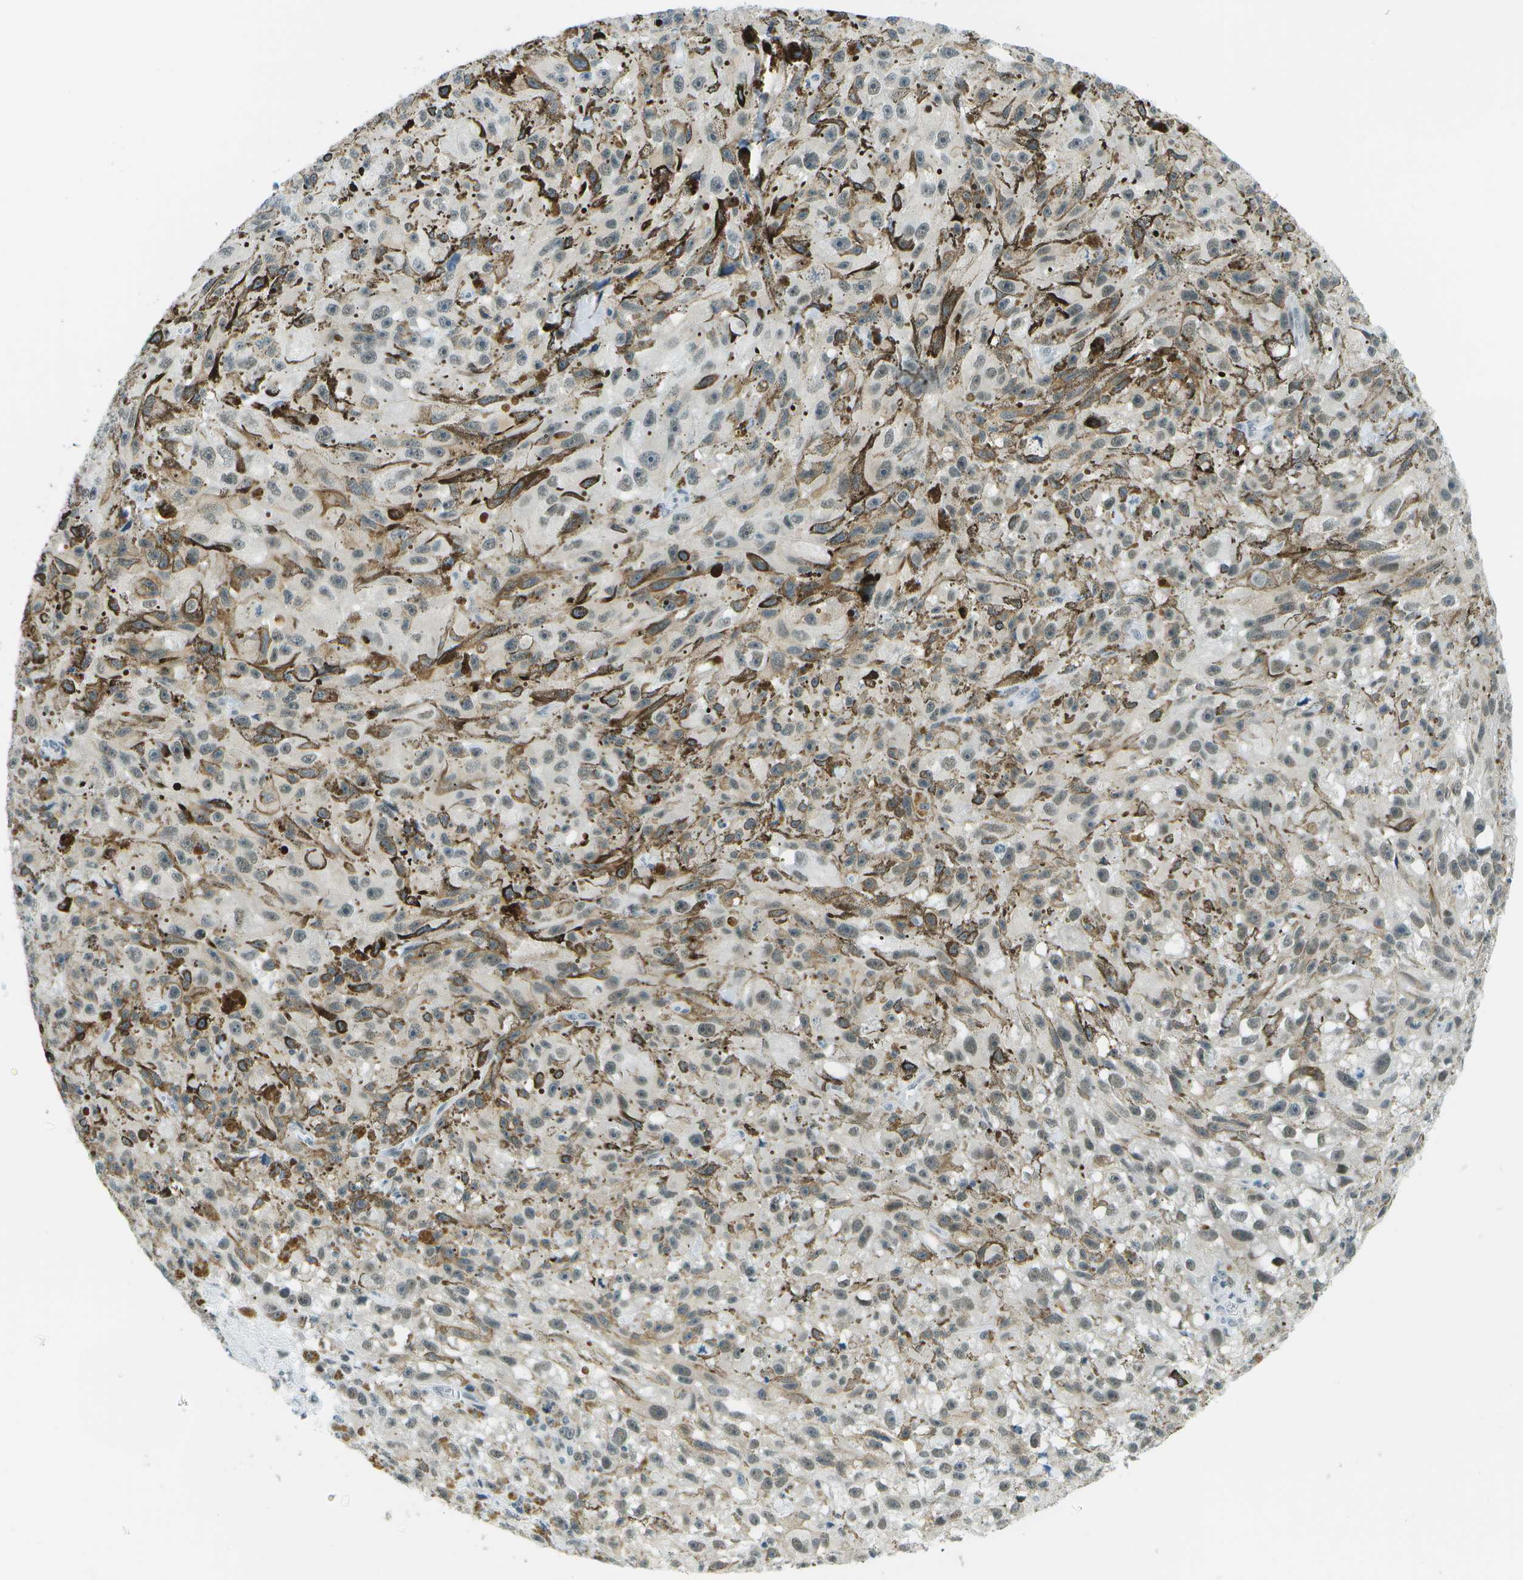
{"staining": {"intensity": "weak", "quantity": "25%-75%", "location": "nuclear"}, "tissue": "melanoma", "cell_type": "Tumor cells", "image_type": "cancer", "snomed": [{"axis": "morphology", "description": "Malignant melanoma, NOS"}, {"axis": "topography", "description": "Skin"}], "caption": "A brown stain labels weak nuclear expression of a protein in human melanoma tumor cells. The staining is performed using DAB (3,3'-diaminobenzidine) brown chromogen to label protein expression. The nuclei are counter-stained blue using hematoxylin.", "gene": "NEK11", "patient": {"sex": "female", "age": 104}}